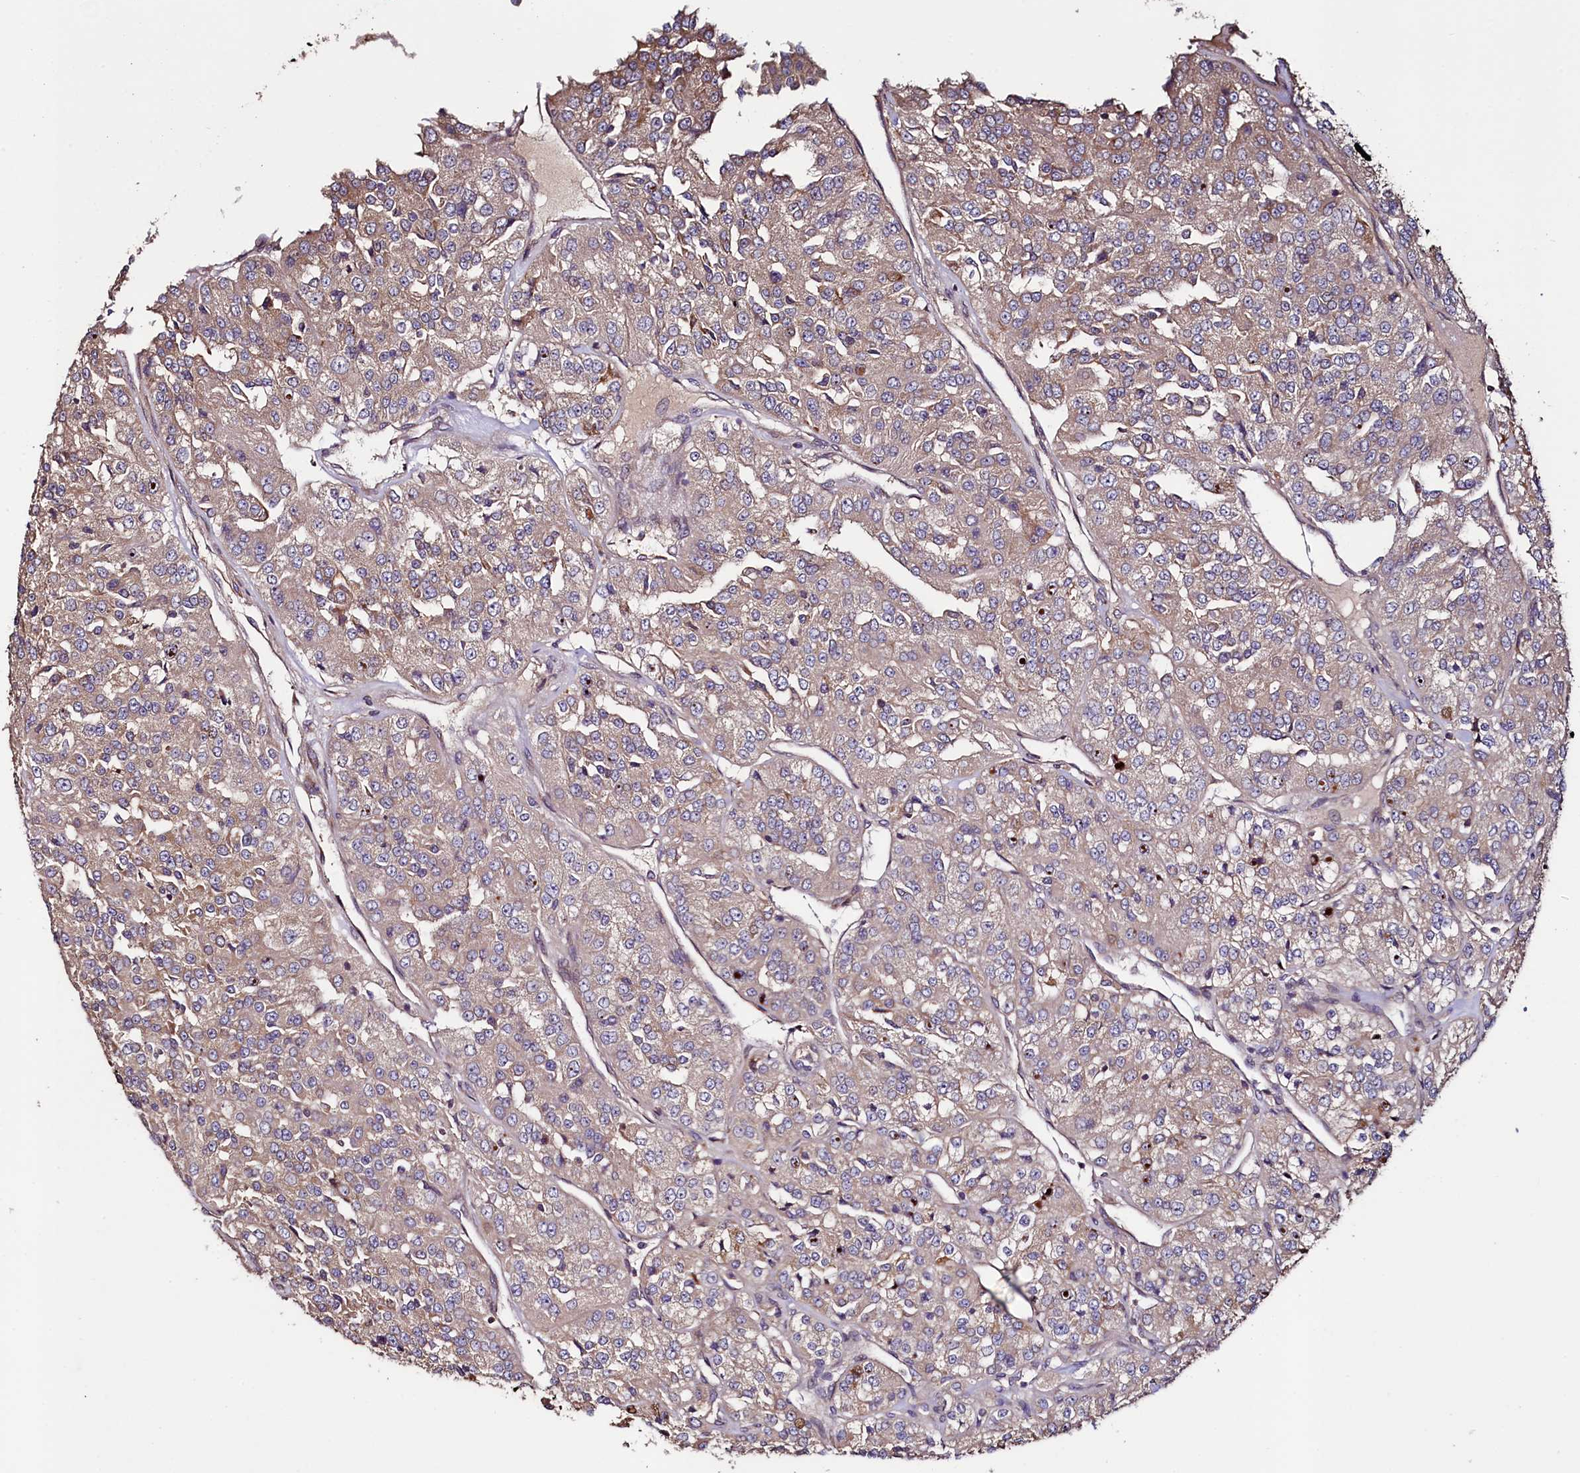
{"staining": {"intensity": "weak", "quantity": "25%-75%", "location": "cytoplasmic/membranous"}, "tissue": "renal cancer", "cell_type": "Tumor cells", "image_type": "cancer", "snomed": [{"axis": "morphology", "description": "Adenocarcinoma, NOS"}, {"axis": "topography", "description": "Kidney"}], "caption": "High-power microscopy captured an immunohistochemistry histopathology image of renal cancer (adenocarcinoma), revealing weak cytoplasmic/membranous expression in about 25%-75% of tumor cells.", "gene": "RBFA", "patient": {"sex": "female", "age": 63}}